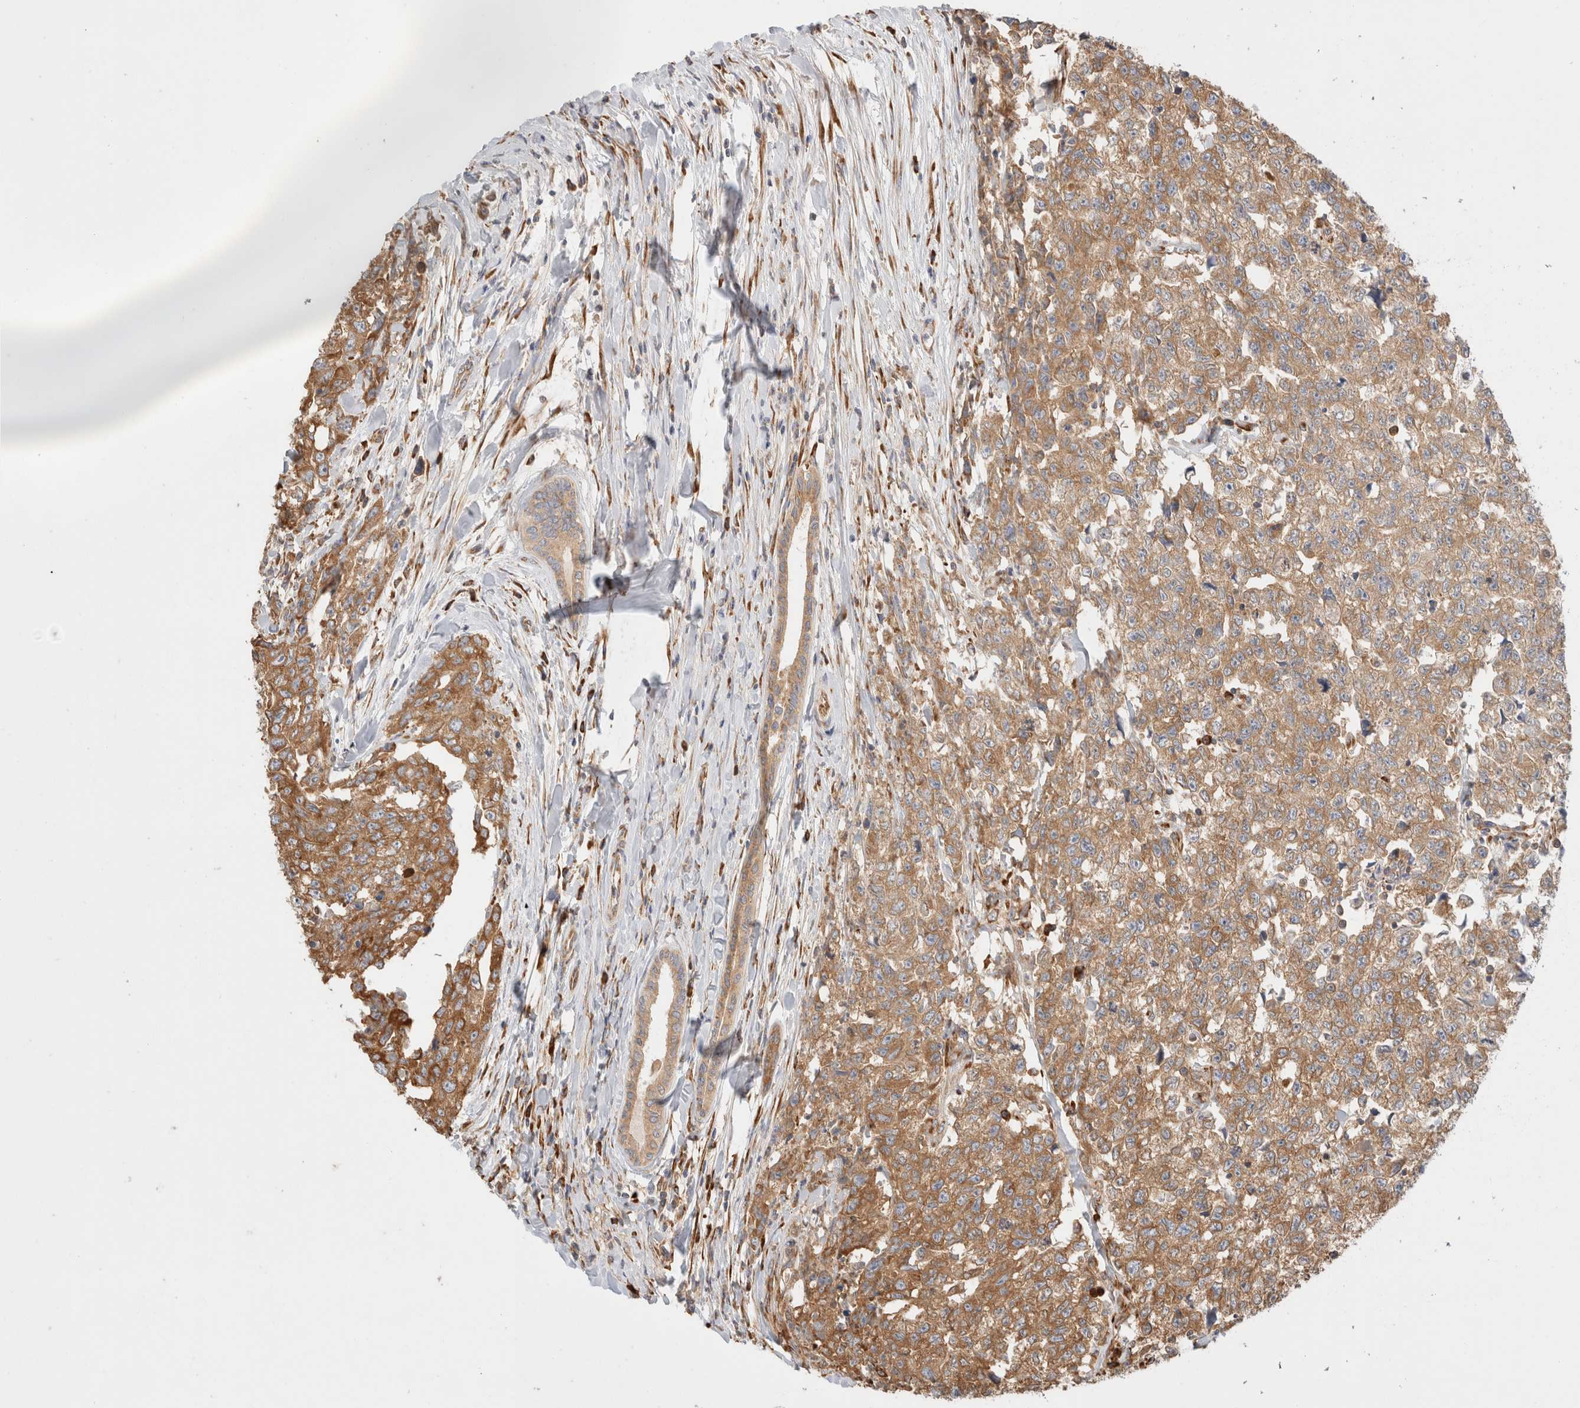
{"staining": {"intensity": "moderate", "quantity": ">75%", "location": "cytoplasmic/membranous"}, "tissue": "testis cancer", "cell_type": "Tumor cells", "image_type": "cancer", "snomed": [{"axis": "morphology", "description": "Carcinoma, Embryonal, NOS"}, {"axis": "topography", "description": "Testis"}], "caption": "A medium amount of moderate cytoplasmic/membranous staining is present in about >75% of tumor cells in testis cancer tissue. The staining is performed using DAB brown chromogen to label protein expression. The nuclei are counter-stained blue using hematoxylin.", "gene": "ZC2HC1A", "patient": {"sex": "male", "age": 28}}